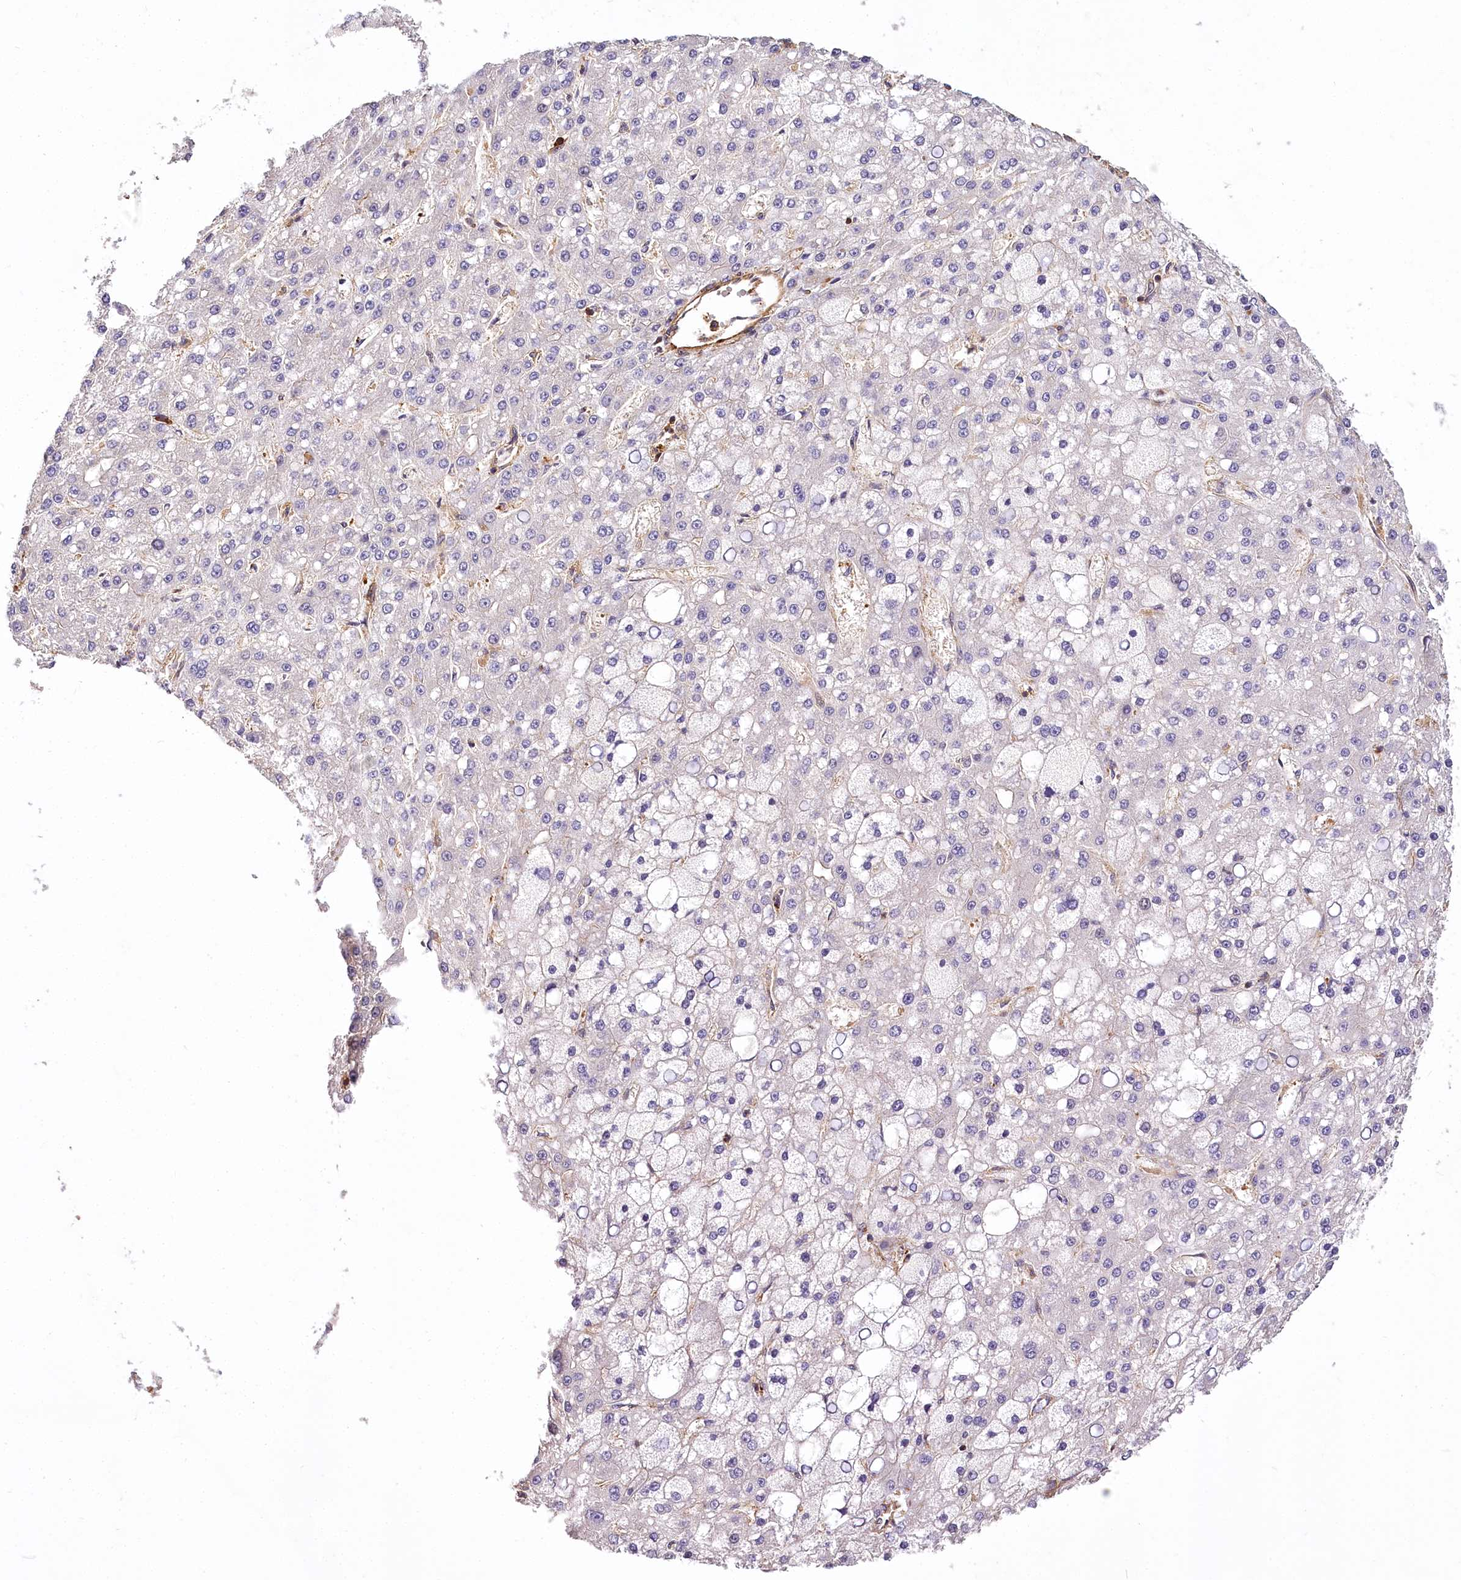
{"staining": {"intensity": "negative", "quantity": "none", "location": "none"}, "tissue": "liver cancer", "cell_type": "Tumor cells", "image_type": "cancer", "snomed": [{"axis": "morphology", "description": "Carcinoma, Hepatocellular, NOS"}, {"axis": "topography", "description": "Liver"}], "caption": "The photomicrograph reveals no significant expression in tumor cells of liver cancer (hepatocellular carcinoma).", "gene": "DPP3", "patient": {"sex": "male", "age": 67}}